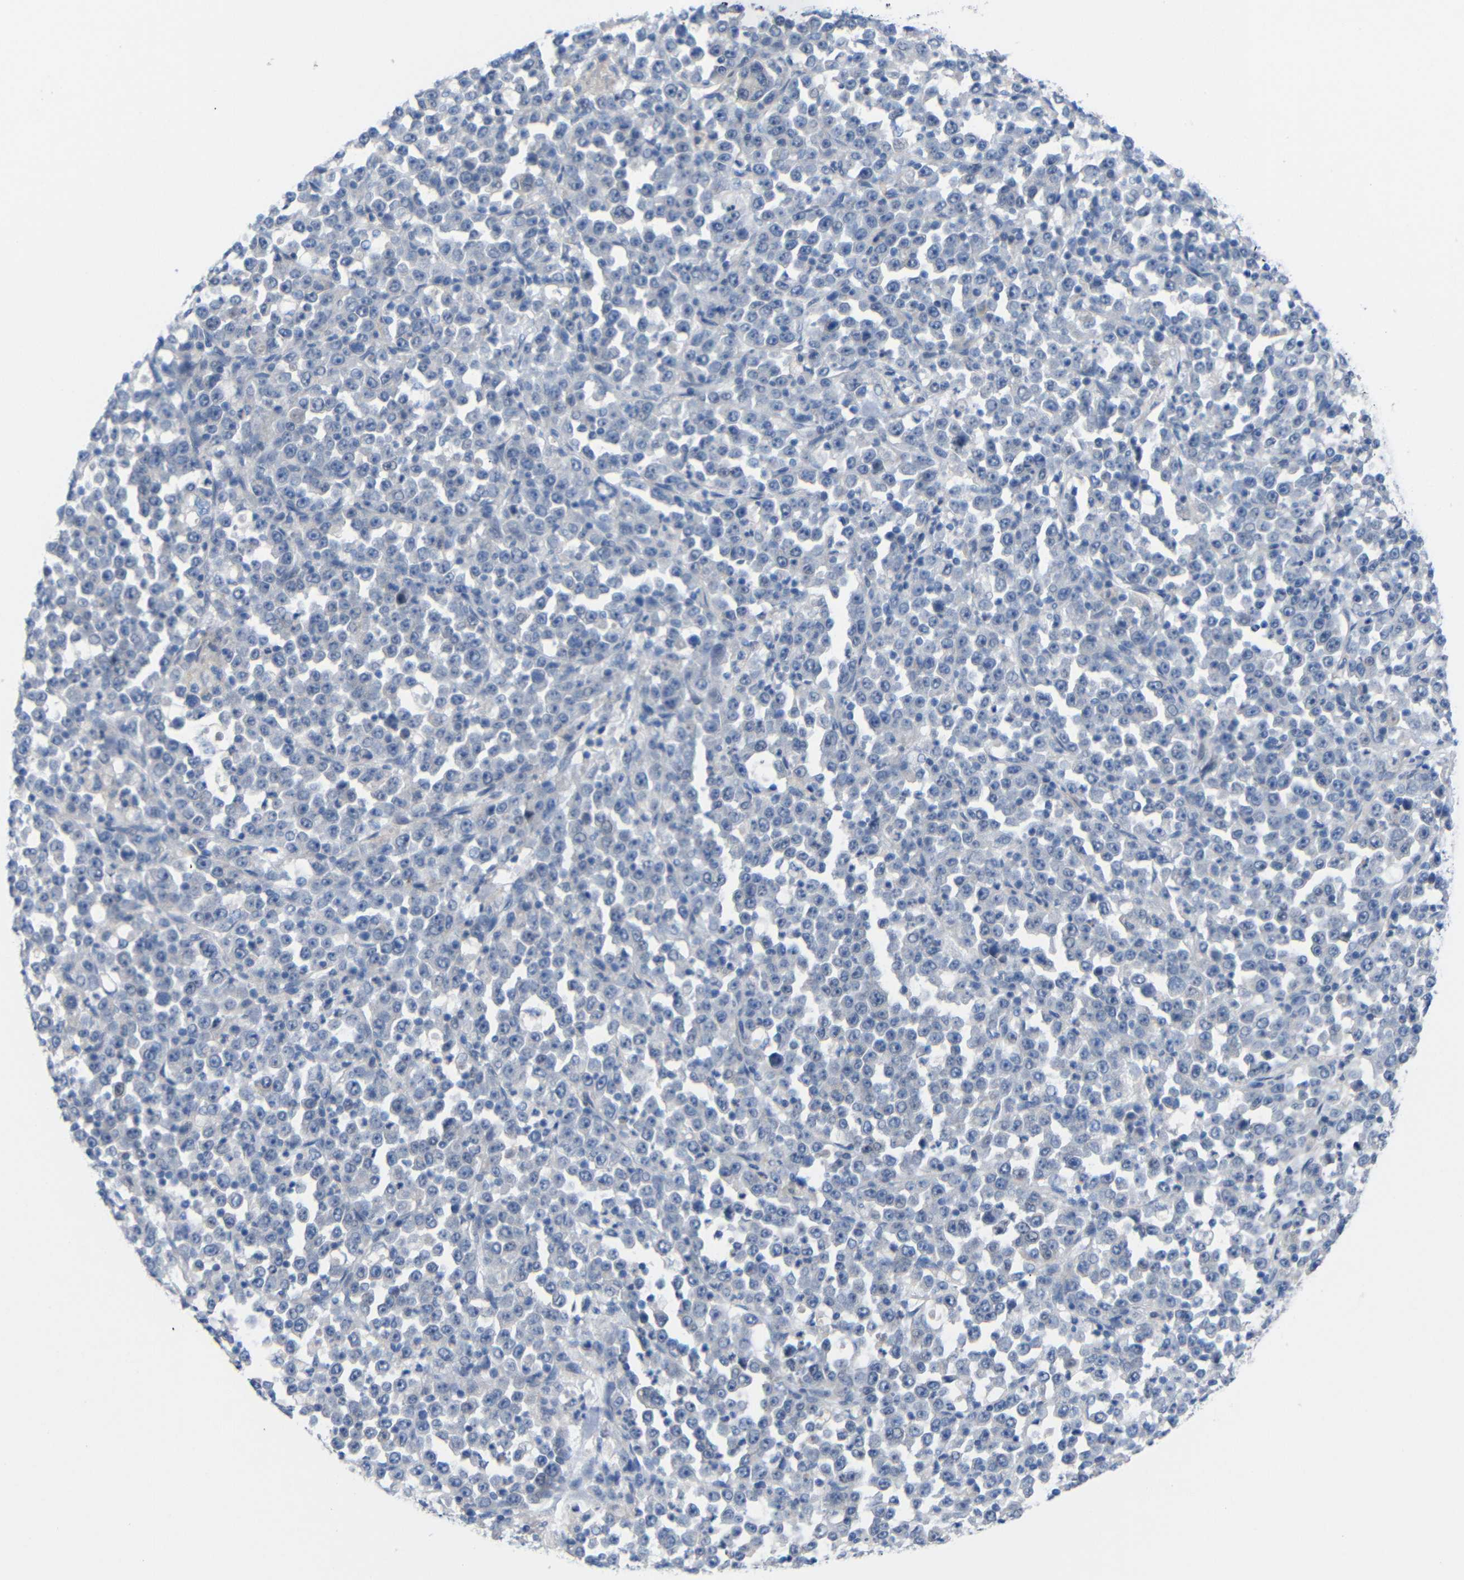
{"staining": {"intensity": "negative", "quantity": "none", "location": "none"}, "tissue": "stomach cancer", "cell_type": "Tumor cells", "image_type": "cancer", "snomed": [{"axis": "morphology", "description": "Normal tissue, NOS"}, {"axis": "morphology", "description": "Adenocarcinoma, NOS"}, {"axis": "topography", "description": "Stomach, upper"}, {"axis": "topography", "description": "Stomach"}], "caption": "The histopathology image exhibits no staining of tumor cells in adenocarcinoma (stomach).", "gene": "CMTM1", "patient": {"sex": "male", "age": 59}}